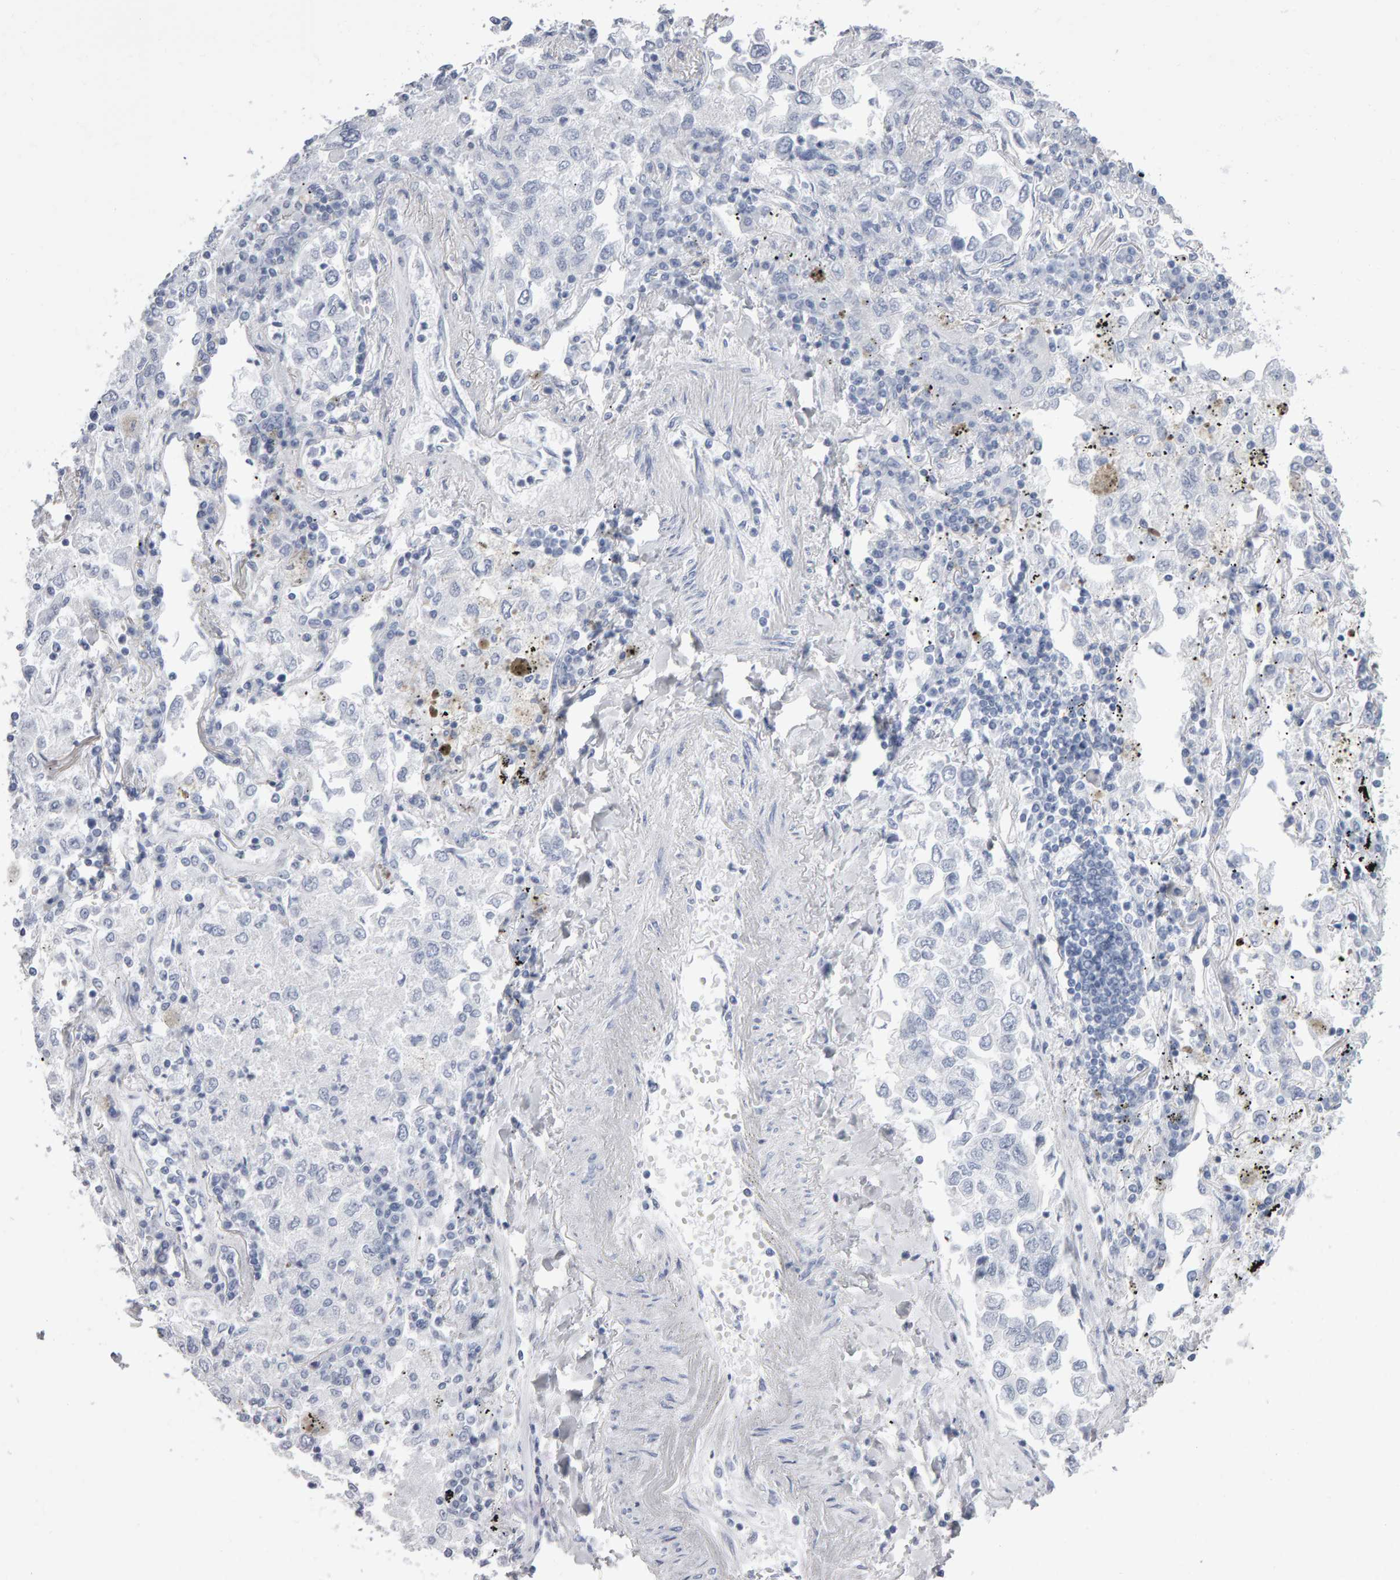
{"staining": {"intensity": "negative", "quantity": "none", "location": "none"}, "tissue": "lung cancer", "cell_type": "Tumor cells", "image_type": "cancer", "snomed": [{"axis": "morphology", "description": "Inflammation, NOS"}, {"axis": "morphology", "description": "Adenocarcinoma, NOS"}, {"axis": "topography", "description": "Lung"}], "caption": "DAB (3,3'-diaminobenzidine) immunohistochemical staining of human lung cancer demonstrates no significant positivity in tumor cells. (Brightfield microscopy of DAB IHC at high magnification).", "gene": "NCDN", "patient": {"sex": "male", "age": 63}}